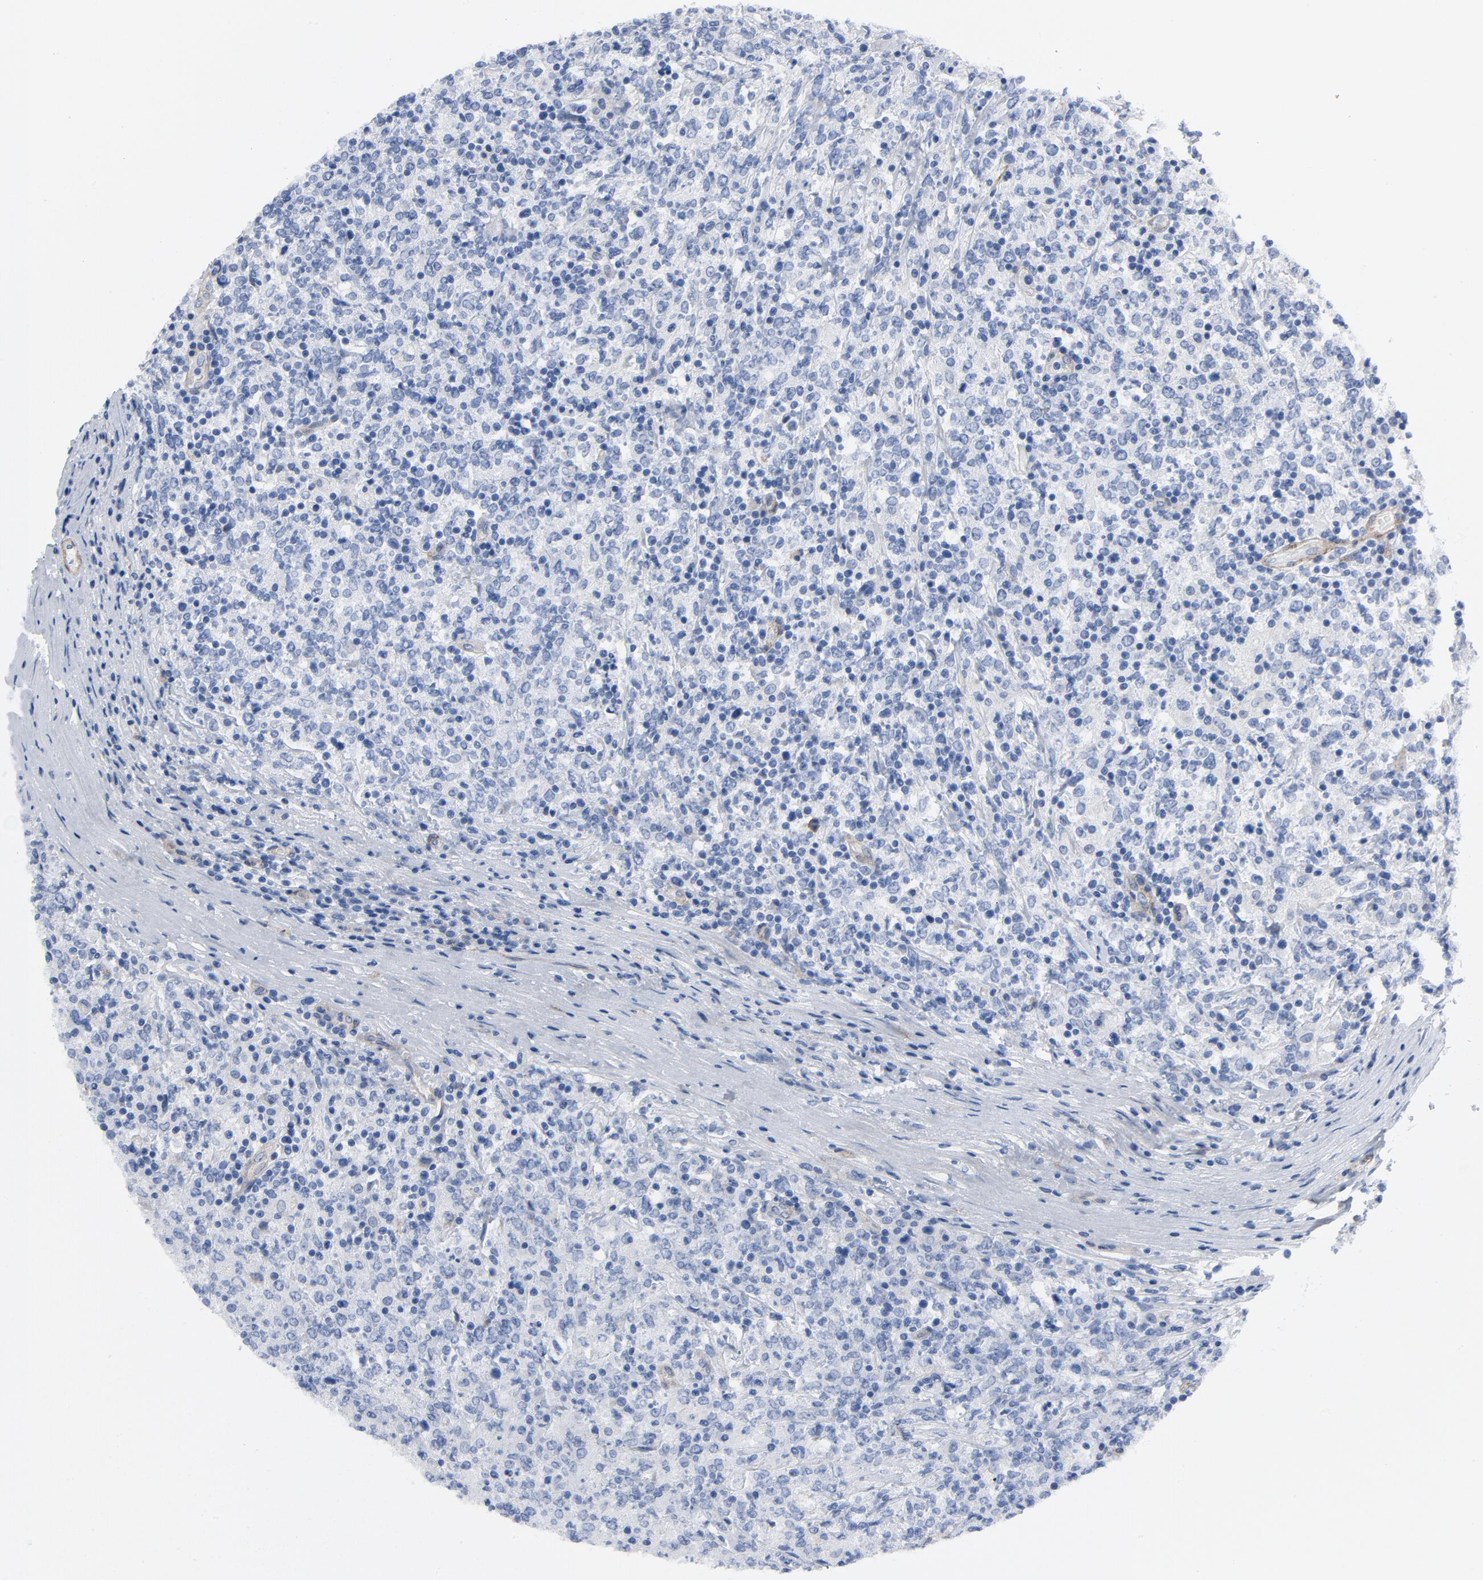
{"staining": {"intensity": "negative", "quantity": "none", "location": "none"}, "tissue": "lymphoma", "cell_type": "Tumor cells", "image_type": "cancer", "snomed": [{"axis": "morphology", "description": "Malignant lymphoma, non-Hodgkin's type, High grade"}, {"axis": "topography", "description": "Lymph node"}], "caption": "This is an immunohistochemistry histopathology image of high-grade malignant lymphoma, non-Hodgkin's type. There is no expression in tumor cells.", "gene": "LAMC1", "patient": {"sex": "female", "age": 84}}